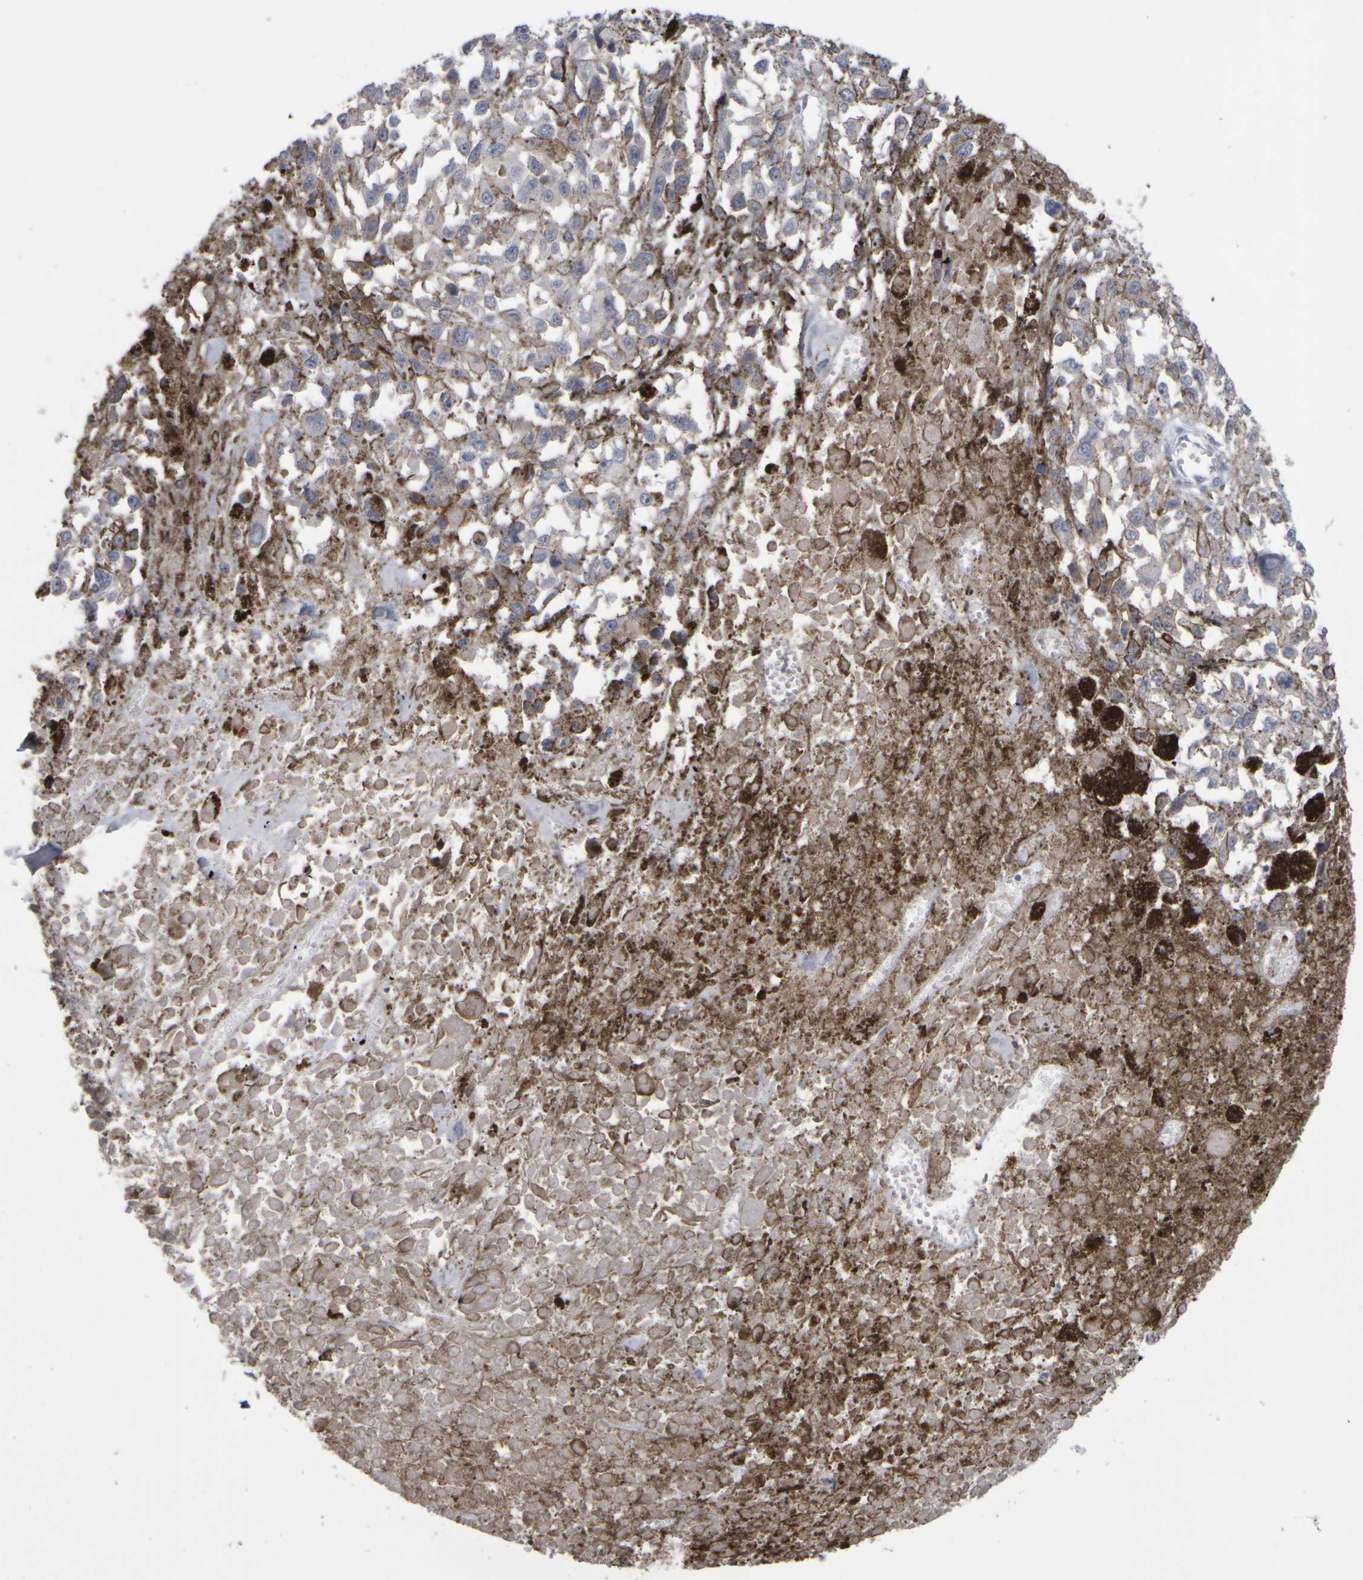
{"staining": {"intensity": "negative", "quantity": "none", "location": "none"}, "tissue": "melanoma", "cell_type": "Tumor cells", "image_type": "cancer", "snomed": [{"axis": "morphology", "description": "Malignant melanoma, Metastatic site"}, {"axis": "topography", "description": "Lymph node"}], "caption": "High power microscopy image of an IHC micrograph of malignant melanoma (metastatic site), revealing no significant staining in tumor cells. Brightfield microscopy of immunohistochemistry (IHC) stained with DAB (brown) and hematoxylin (blue), captured at high magnification.", "gene": "EPHX2", "patient": {"sex": "male", "age": 59}}